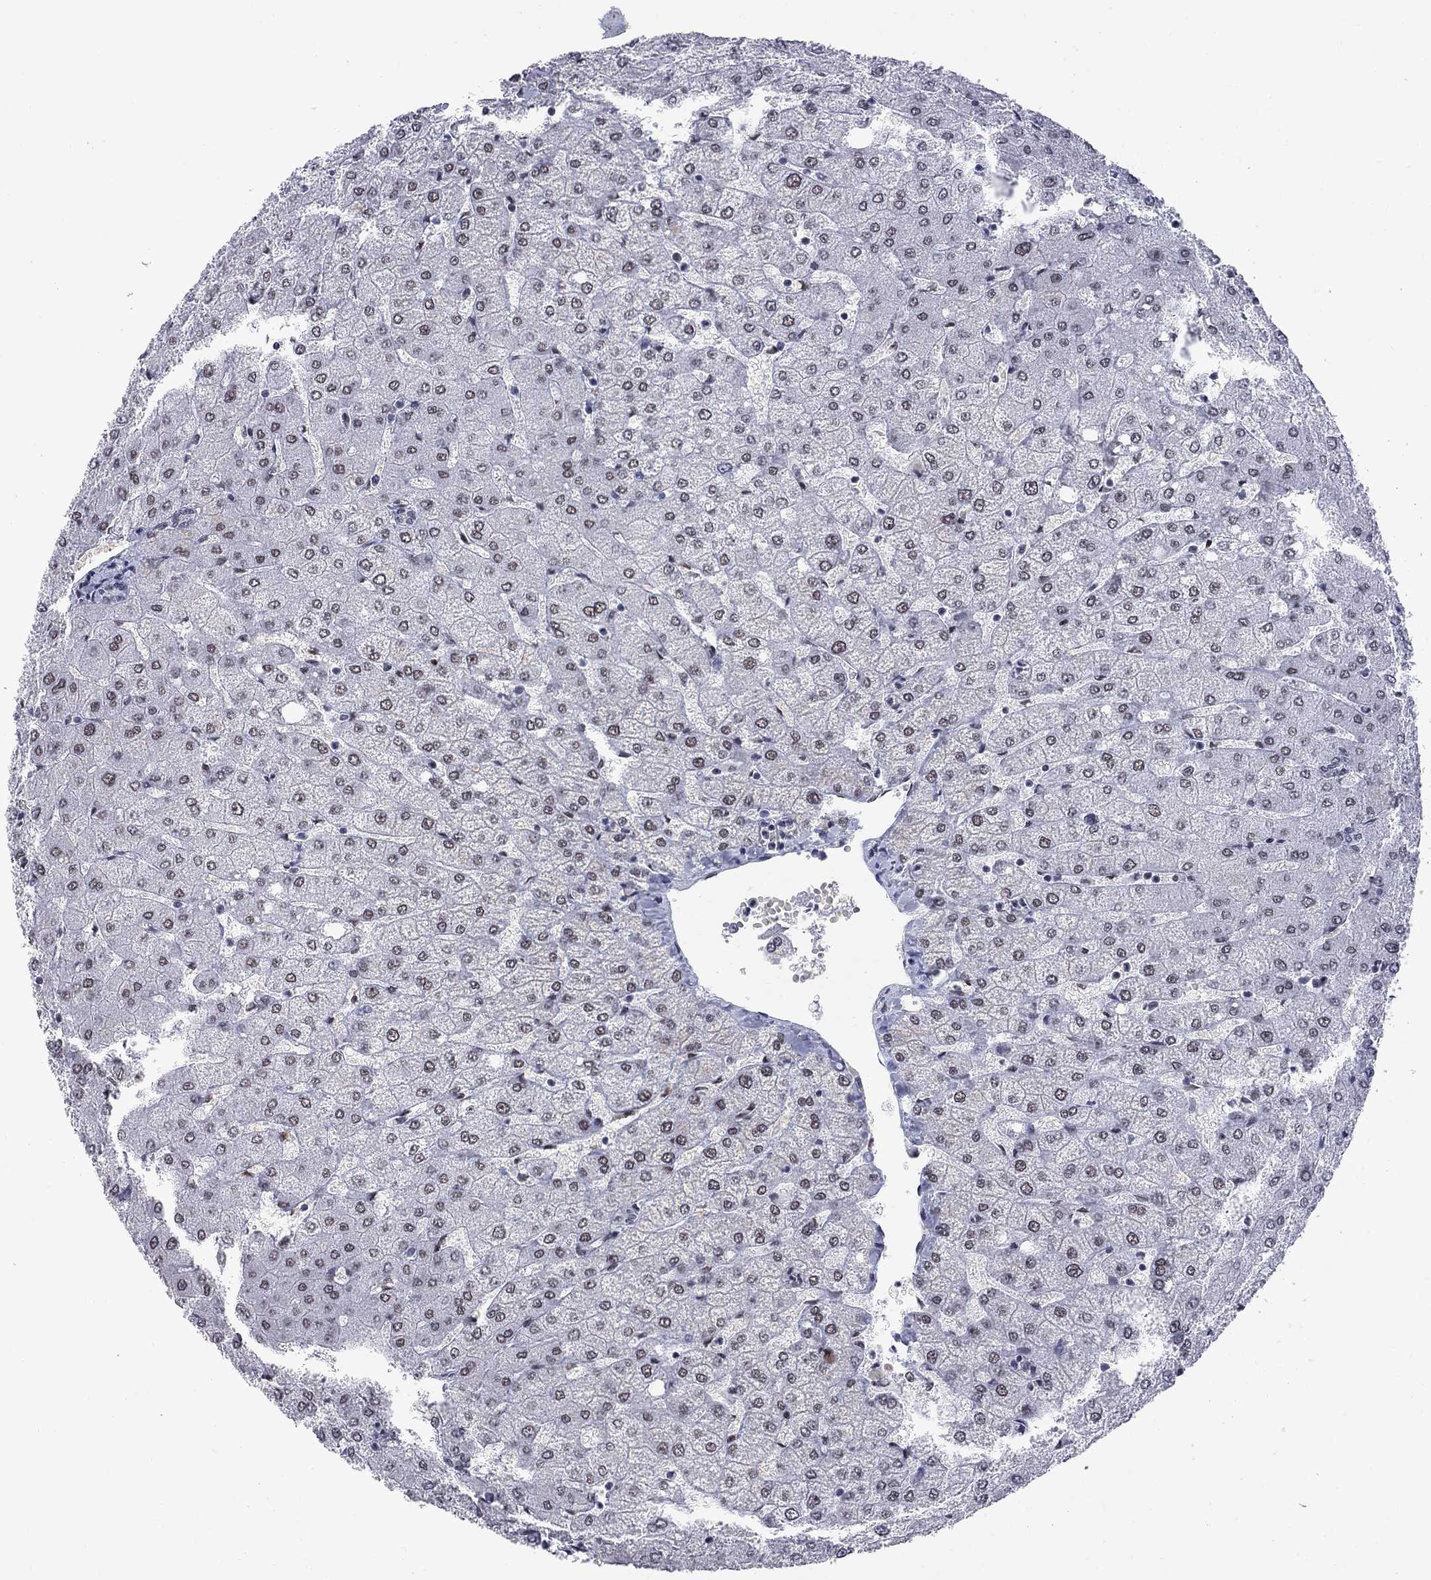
{"staining": {"intensity": "negative", "quantity": "none", "location": "none"}, "tissue": "liver", "cell_type": "Cholangiocytes", "image_type": "normal", "snomed": [{"axis": "morphology", "description": "Normal tissue, NOS"}, {"axis": "topography", "description": "Liver"}], "caption": "A photomicrograph of human liver is negative for staining in cholangiocytes. (DAB (3,3'-diaminobenzidine) immunohistochemistry (IHC) visualized using brightfield microscopy, high magnification).", "gene": "ZBTB47", "patient": {"sex": "female", "age": 54}}